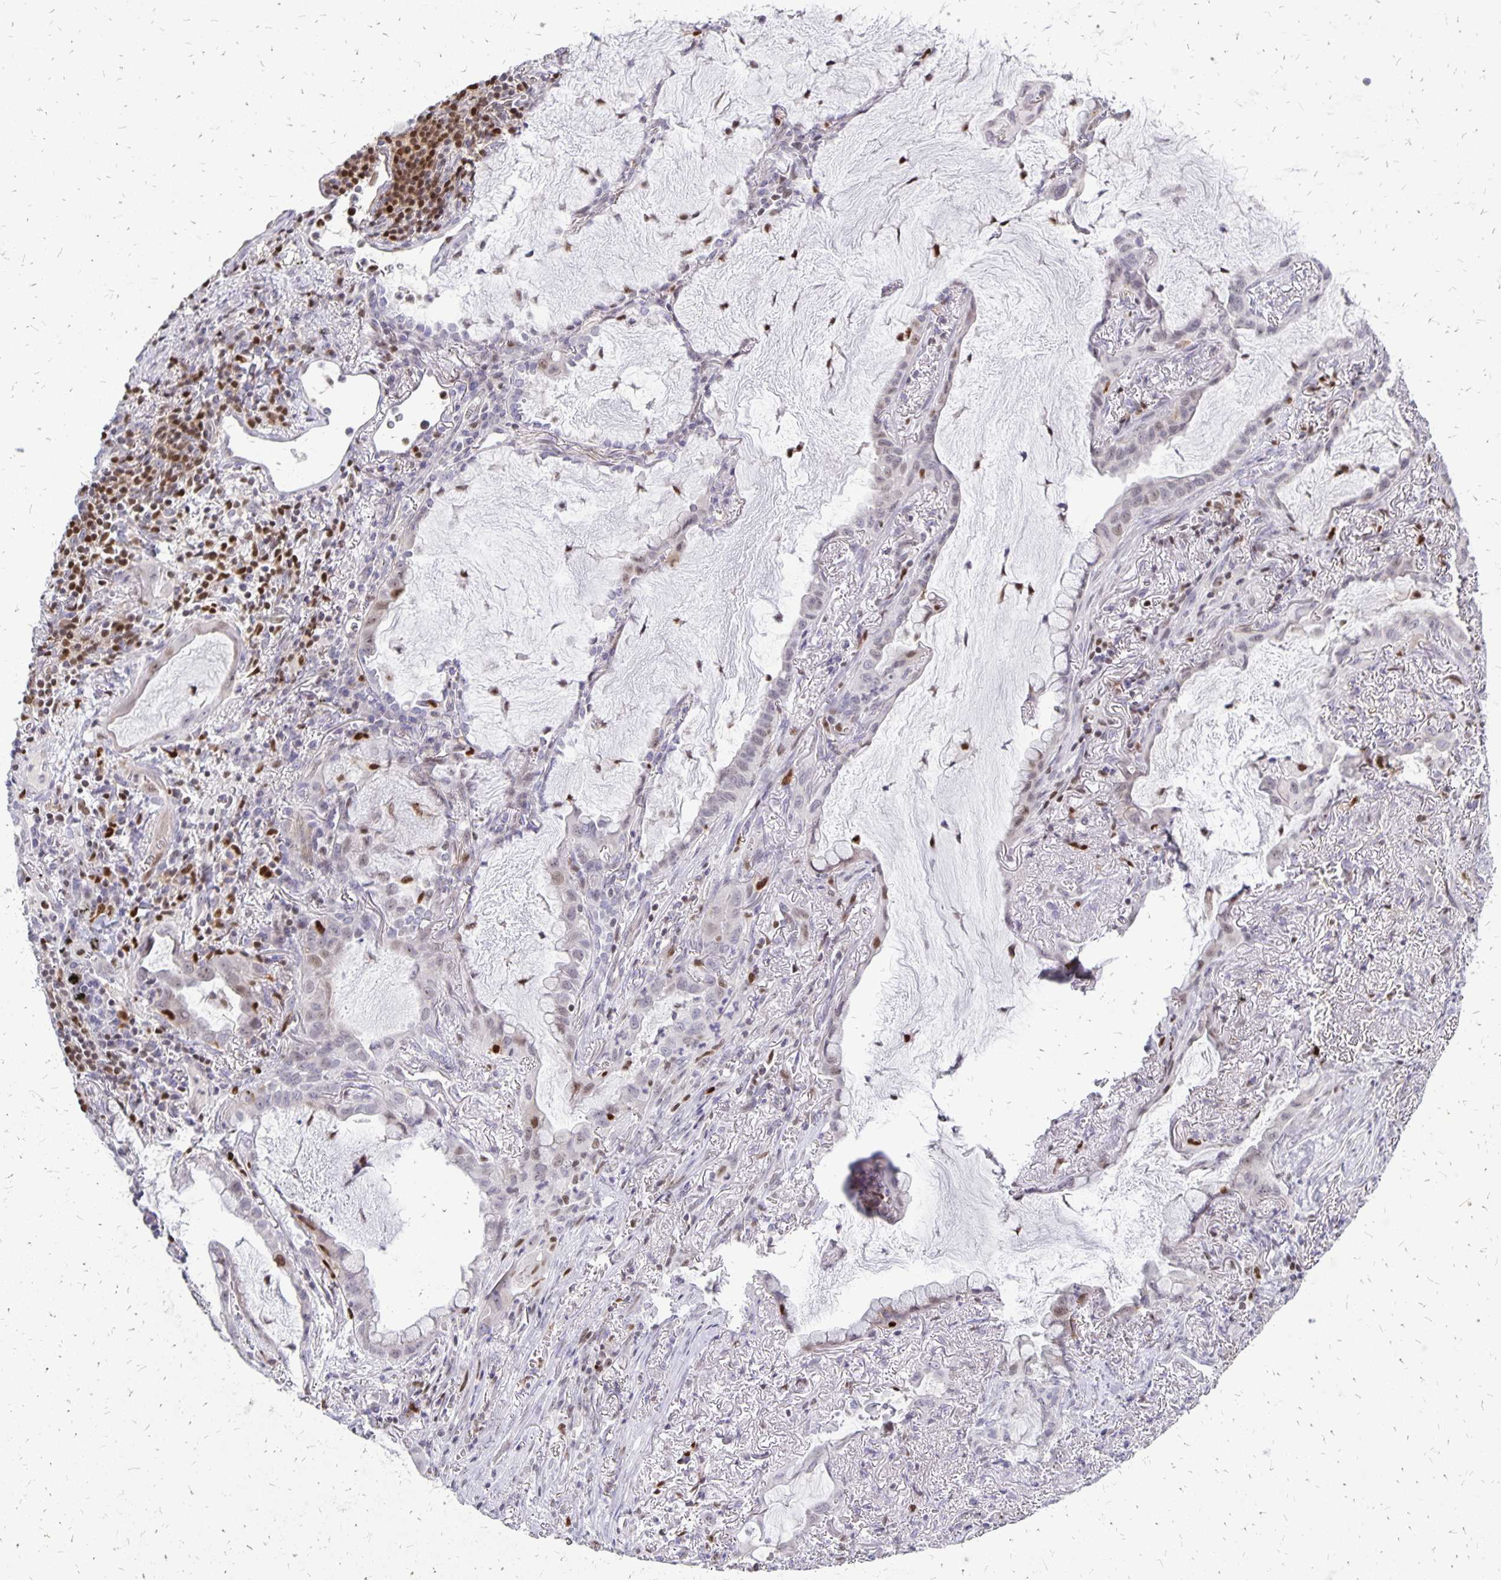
{"staining": {"intensity": "negative", "quantity": "none", "location": "none"}, "tissue": "lung cancer", "cell_type": "Tumor cells", "image_type": "cancer", "snomed": [{"axis": "morphology", "description": "Adenocarcinoma, NOS"}, {"axis": "topography", "description": "Lung"}], "caption": "This is a image of immunohistochemistry (IHC) staining of lung adenocarcinoma, which shows no expression in tumor cells.", "gene": "DCK", "patient": {"sex": "male", "age": 65}}